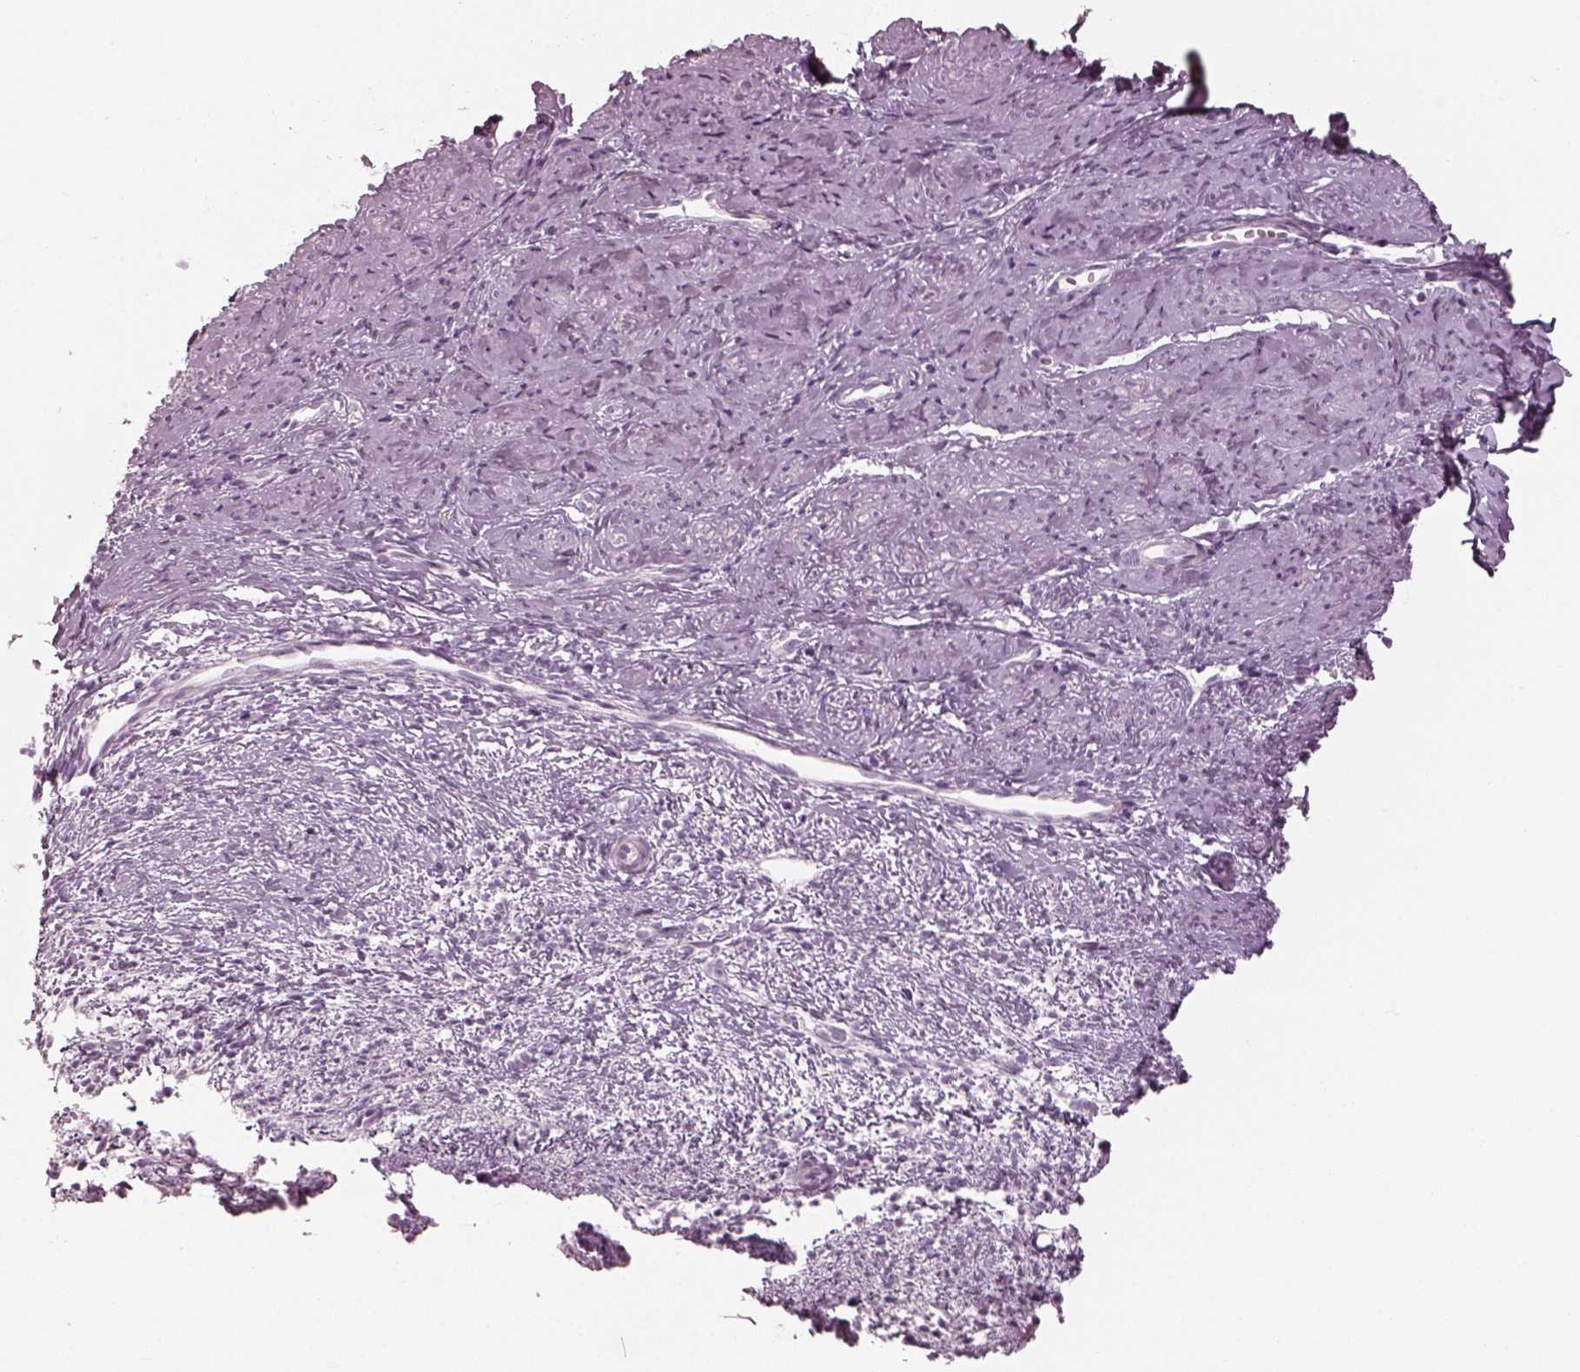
{"staining": {"intensity": "negative", "quantity": "none", "location": "none"}, "tissue": "smooth muscle", "cell_type": "Smooth muscle cells", "image_type": "normal", "snomed": [{"axis": "morphology", "description": "Normal tissue, NOS"}, {"axis": "topography", "description": "Smooth muscle"}], "caption": "A photomicrograph of smooth muscle stained for a protein displays no brown staining in smooth muscle cells. Nuclei are stained in blue.", "gene": "ENSG00000289258", "patient": {"sex": "female", "age": 48}}